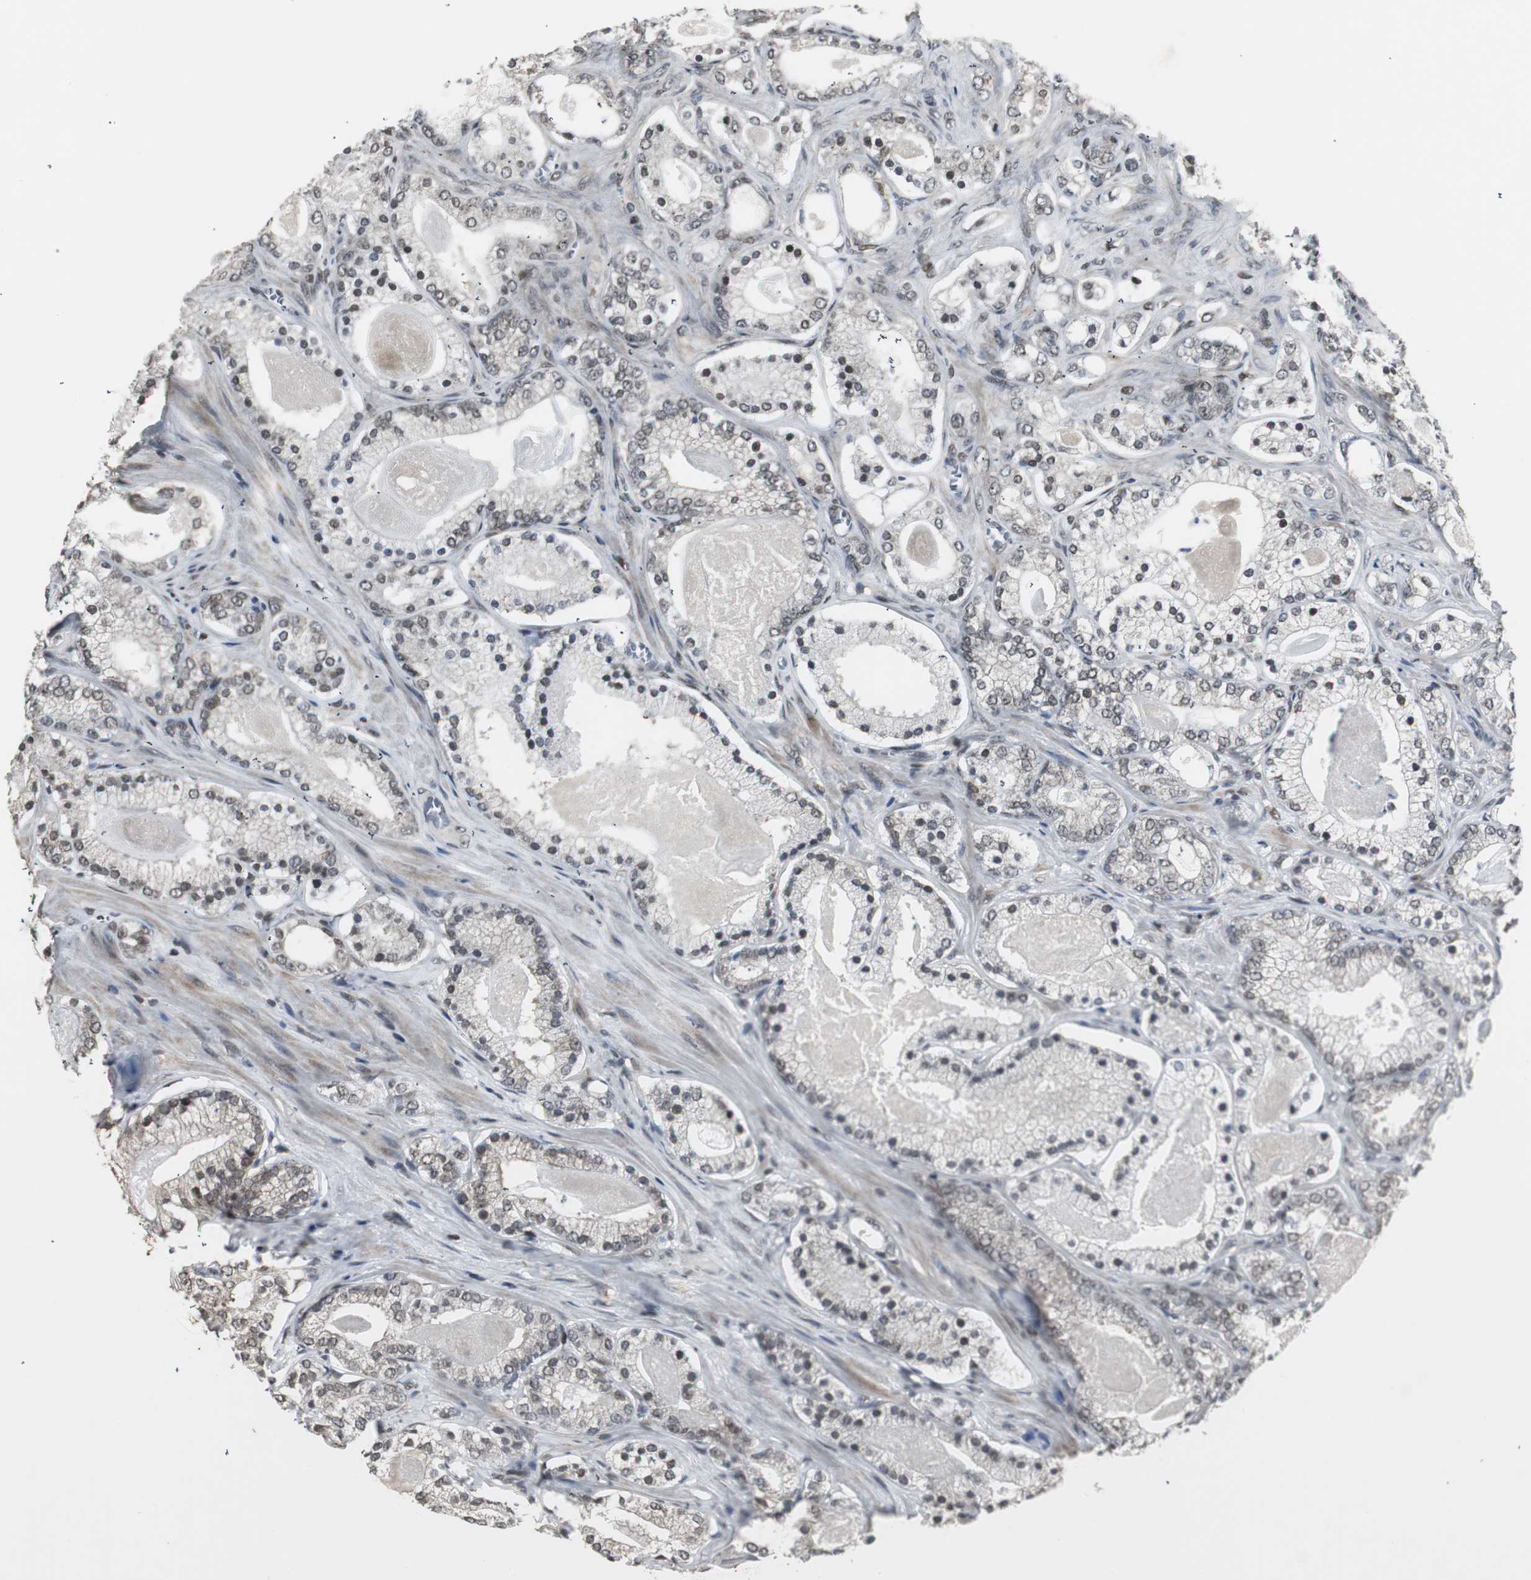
{"staining": {"intensity": "weak", "quantity": "25%-75%", "location": "cytoplasmic/membranous,nuclear"}, "tissue": "prostate cancer", "cell_type": "Tumor cells", "image_type": "cancer", "snomed": [{"axis": "morphology", "description": "Adenocarcinoma, Low grade"}, {"axis": "topography", "description": "Prostate"}], "caption": "There is low levels of weak cytoplasmic/membranous and nuclear staining in tumor cells of prostate cancer, as demonstrated by immunohistochemical staining (brown color).", "gene": "MPG", "patient": {"sex": "male", "age": 59}}